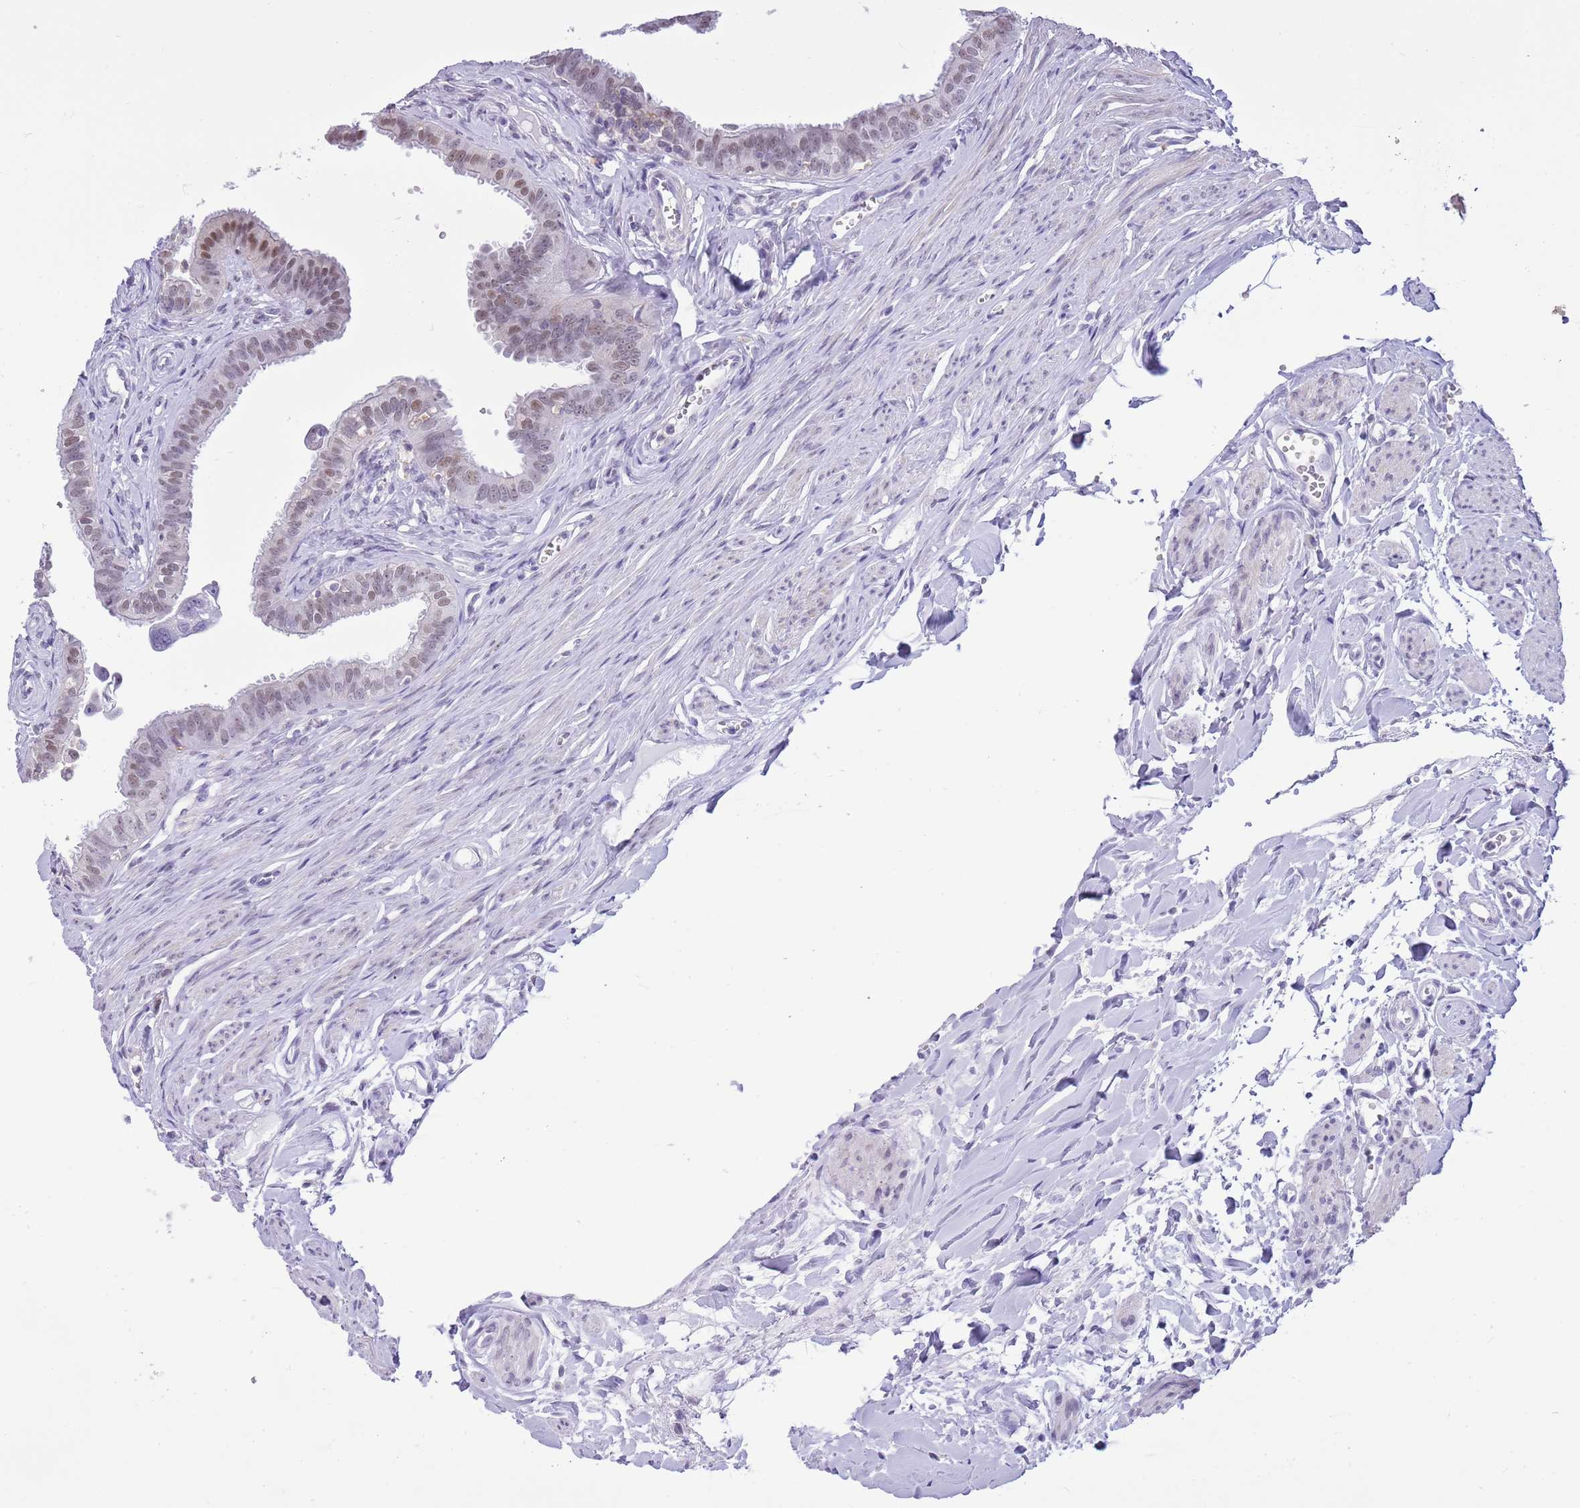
{"staining": {"intensity": "moderate", "quantity": "<25%", "location": "nuclear"}, "tissue": "fallopian tube", "cell_type": "Glandular cells", "image_type": "normal", "snomed": [{"axis": "morphology", "description": "Normal tissue, NOS"}, {"axis": "morphology", "description": "Carcinoma, NOS"}, {"axis": "topography", "description": "Fallopian tube"}, {"axis": "topography", "description": "Ovary"}], "caption": "IHC photomicrograph of benign fallopian tube: human fallopian tube stained using immunohistochemistry (IHC) reveals low levels of moderate protein expression localized specifically in the nuclear of glandular cells, appearing as a nuclear brown color.", "gene": "PPP1R17", "patient": {"sex": "female", "age": 59}}